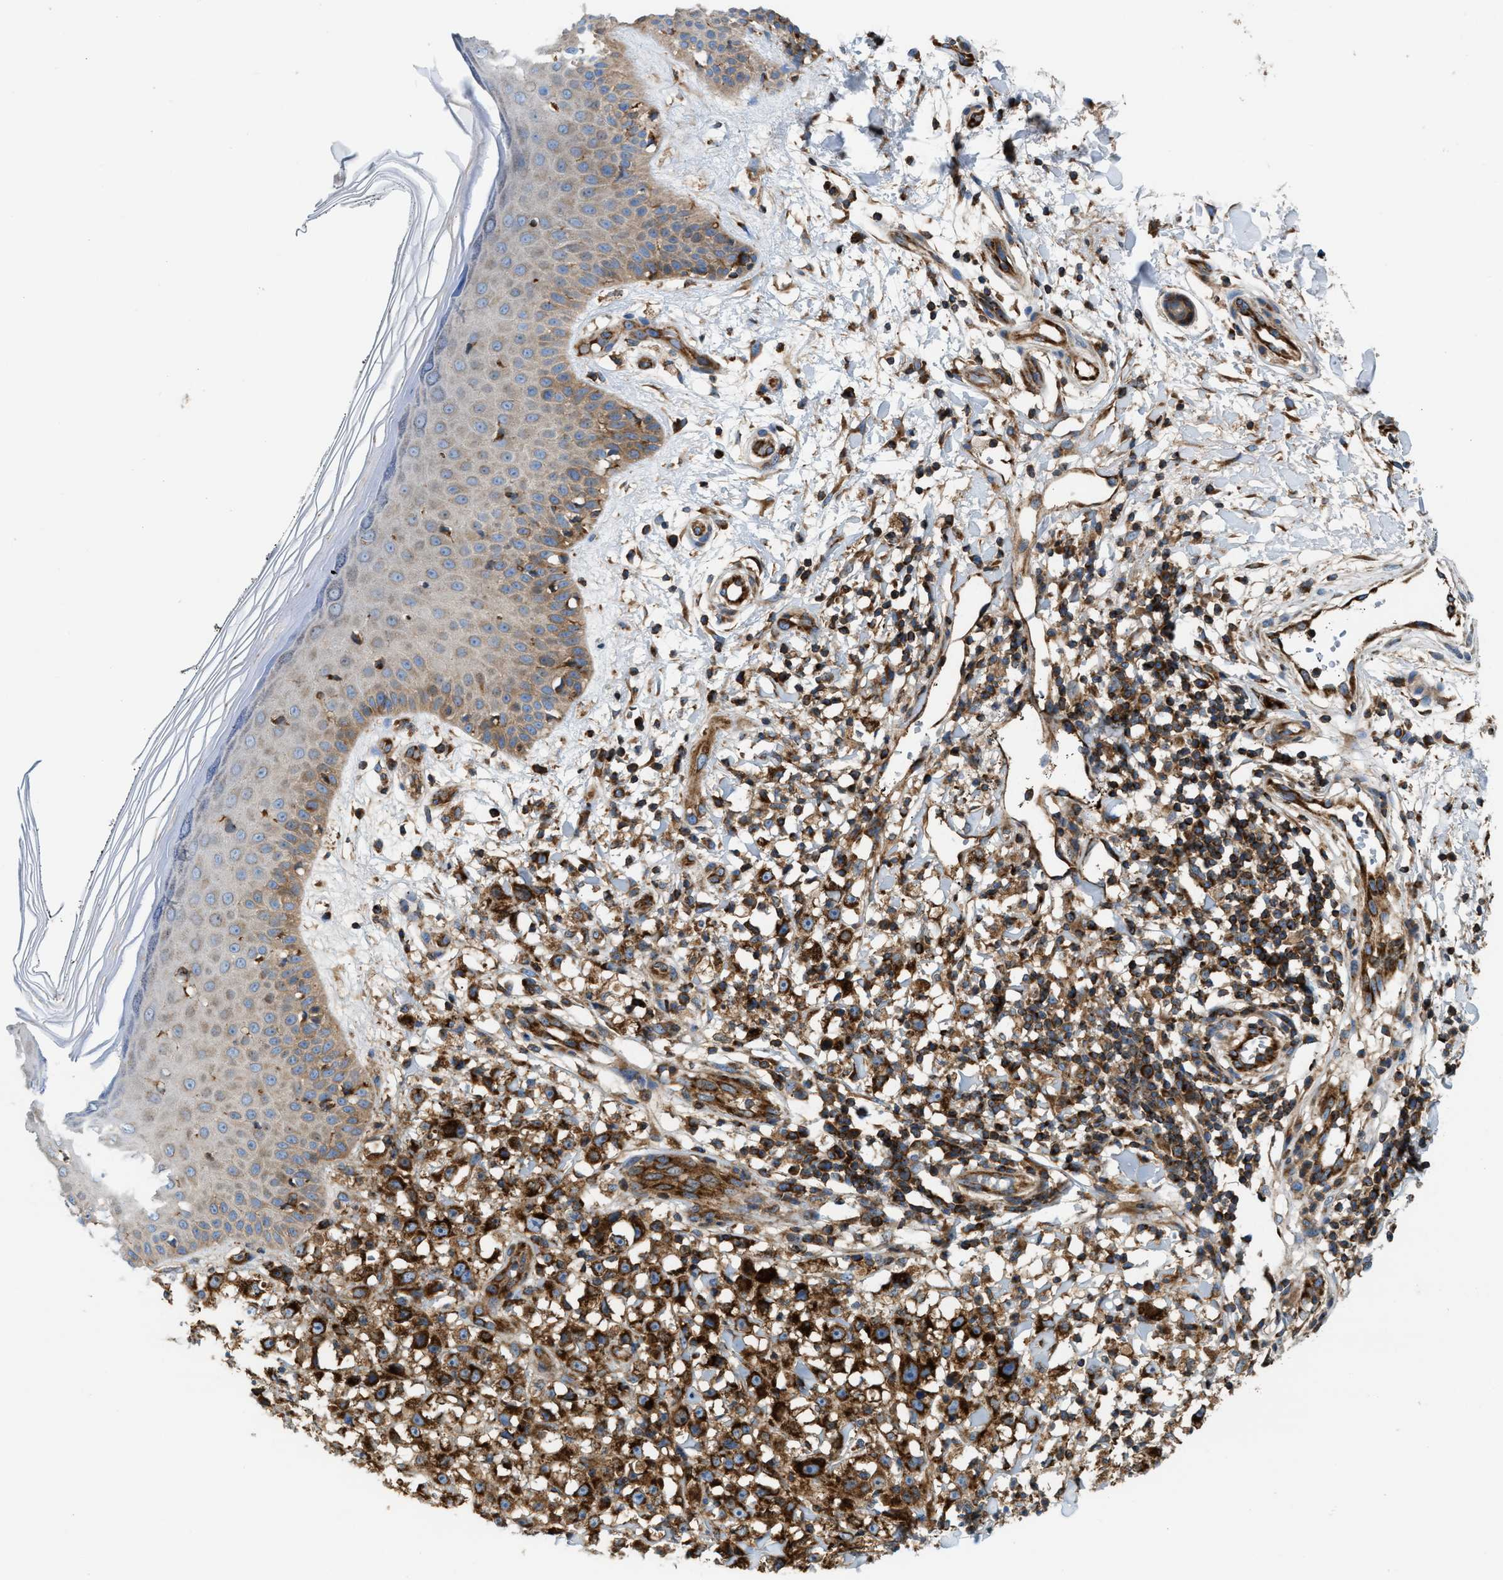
{"staining": {"intensity": "strong", "quantity": ">75%", "location": "cytoplasmic/membranous"}, "tissue": "melanoma", "cell_type": "Tumor cells", "image_type": "cancer", "snomed": [{"axis": "morphology", "description": "Malignant melanoma, NOS"}, {"axis": "topography", "description": "Skin"}], "caption": "Melanoma was stained to show a protein in brown. There is high levels of strong cytoplasmic/membranous staining in about >75% of tumor cells. The protein is shown in brown color, while the nuclei are stained blue.", "gene": "TBC1D15", "patient": {"sex": "male", "age": 62}}